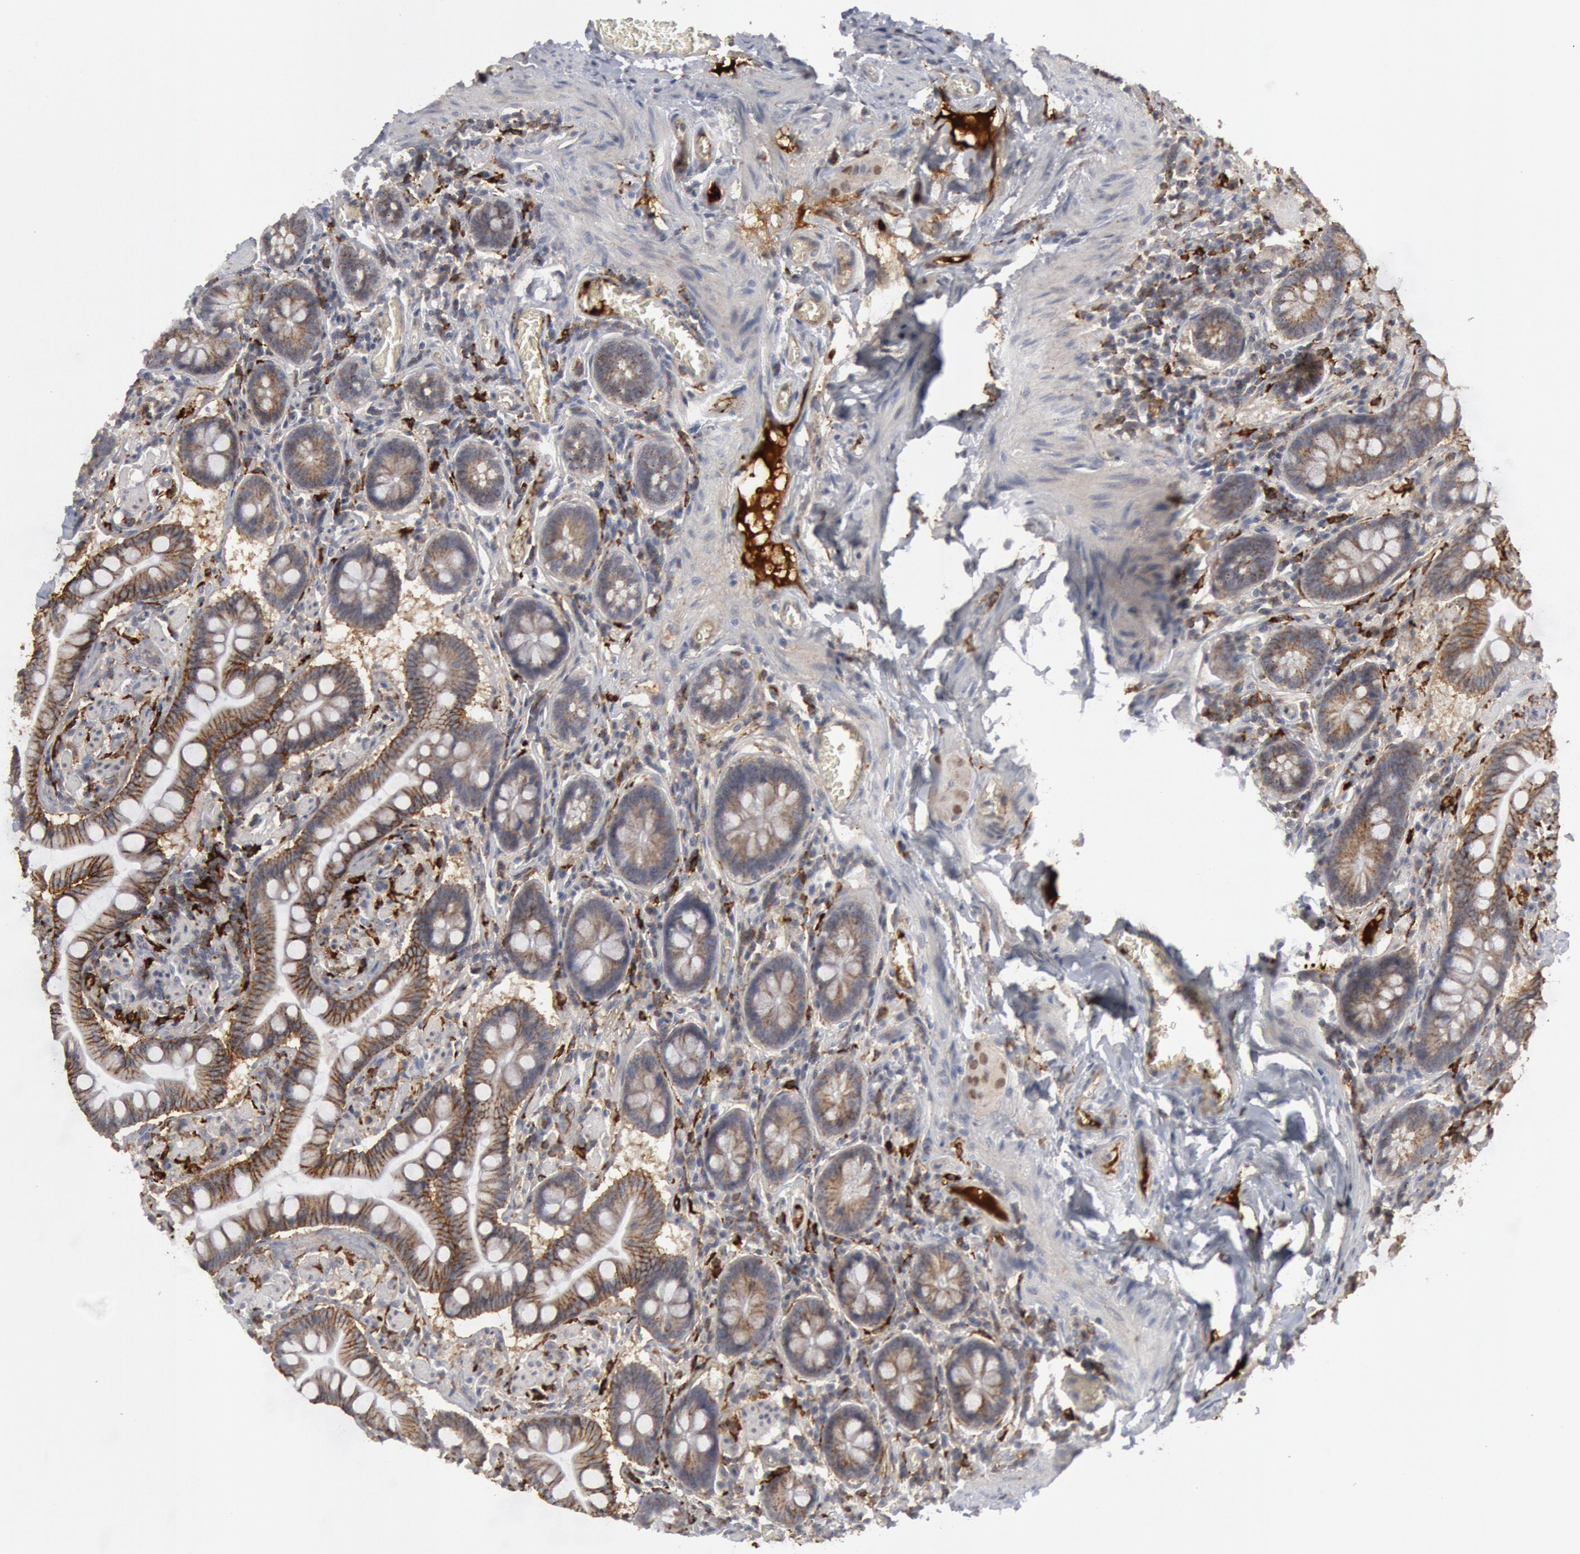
{"staining": {"intensity": "weak", "quantity": ">75%", "location": "cytoplasmic/membranous"}, "tissue": "small intestine", "cell_type": "Glandular cells", "image_type": "normal", "snomed": [{"axis": "morphology", "description": "Normal tissue, NOS"}, {"axis": "topography", "description": "Small intestine"}], "caption": "Immunohistochemistry of unremarkable small intestine displays low levels of weak cytoplasmic/membranous expression in approximately >75% of glandular cells.", "gene": "C1QC", "patient": {"sex": "male", "age": 41}}